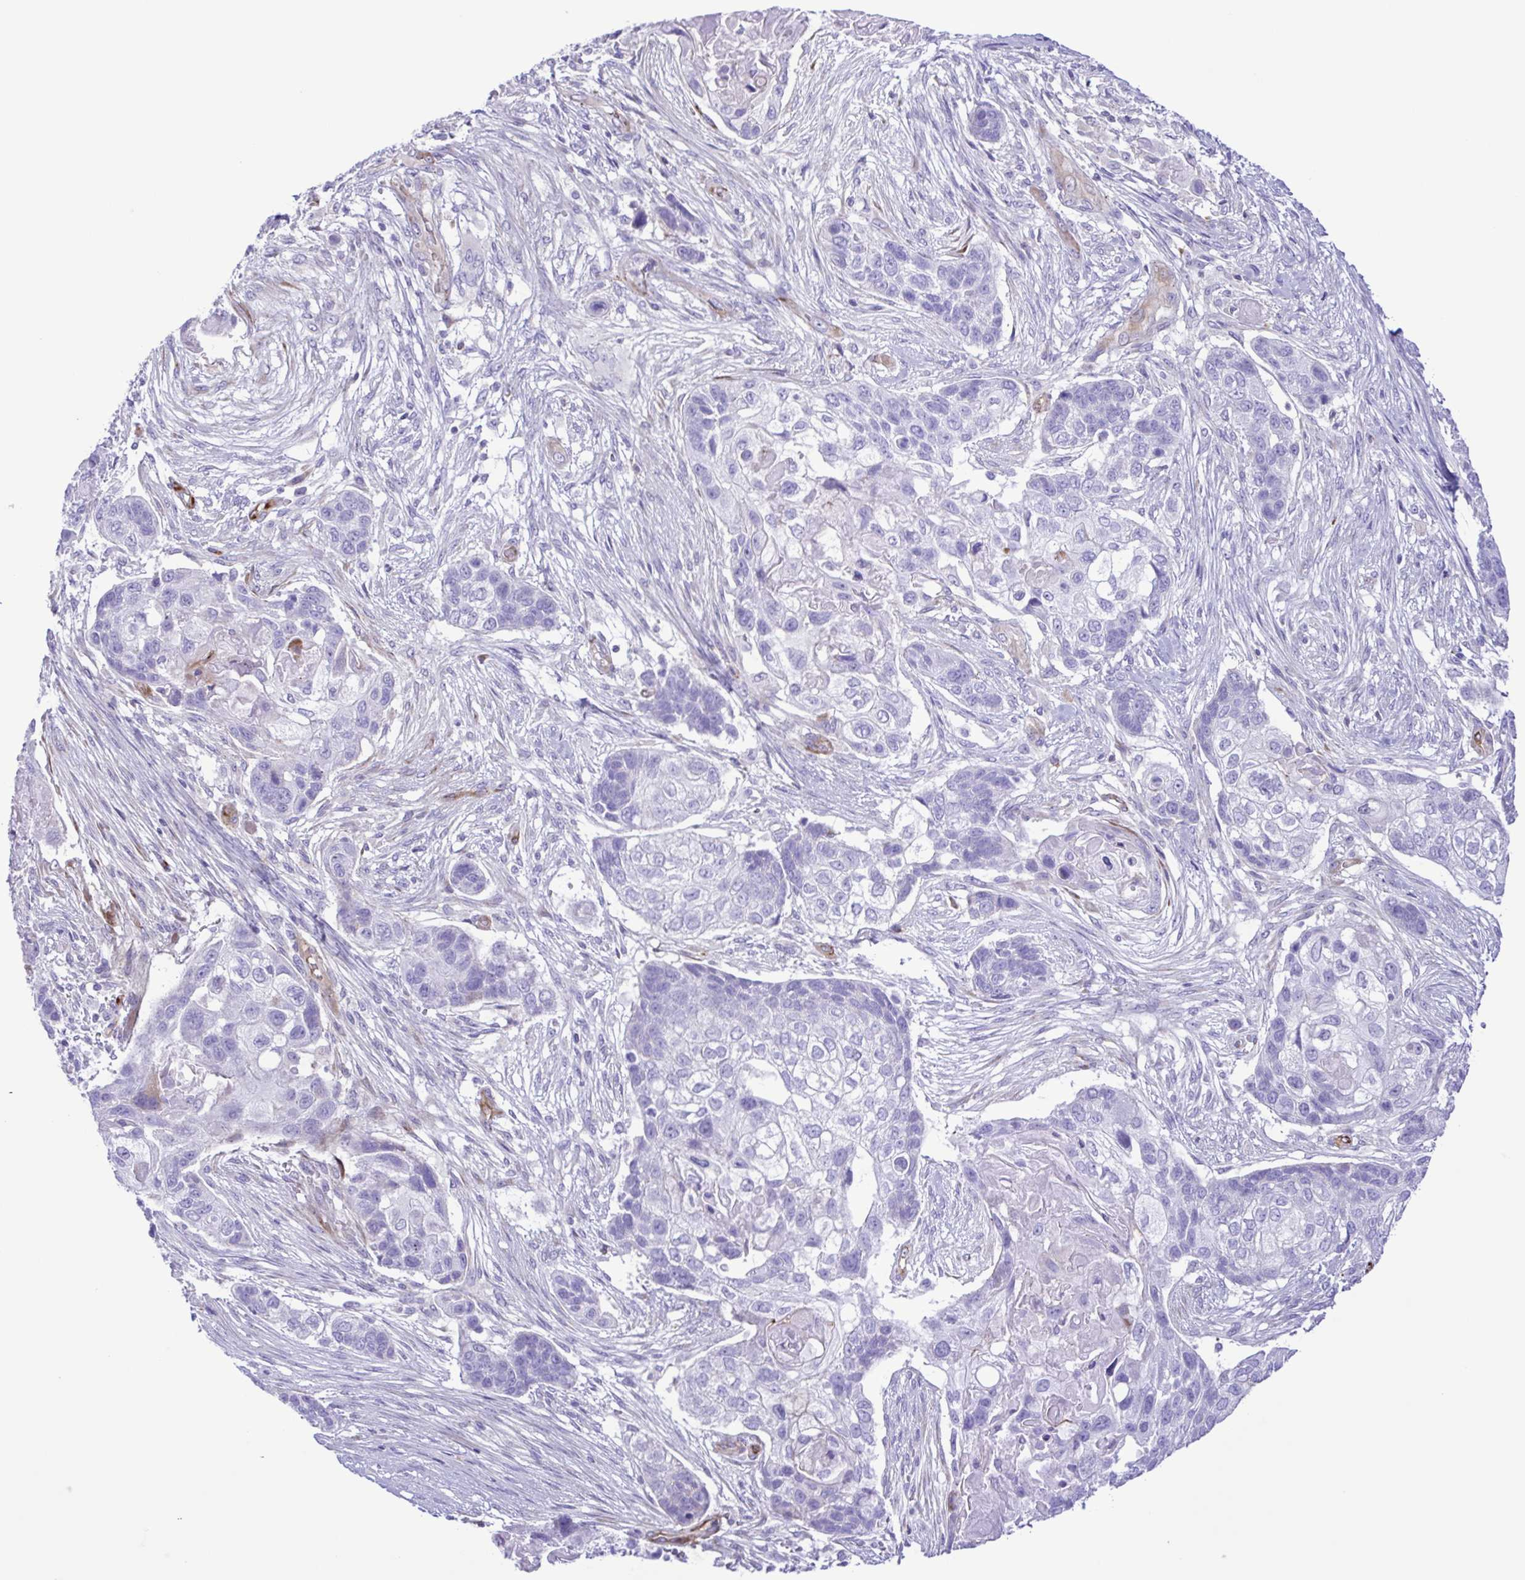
{"staining": {"intensity": "negative", "quantity": "none", "location": "none"}, "tissue": "lung cancer", "cell_type": "Tumor cells", "image_type": "cancer", "snomed": [{"axis": "morphology", "description": "Squamous cell carcinoma, NOS"}, {"axis": "topography", "description": "Lung"}], "caption": "IHC of squamous cell carcinoma (lung) shows no staining in tumor cells.", "gene": "FLT1", "patient": {"sex": "male", "age": 69}}